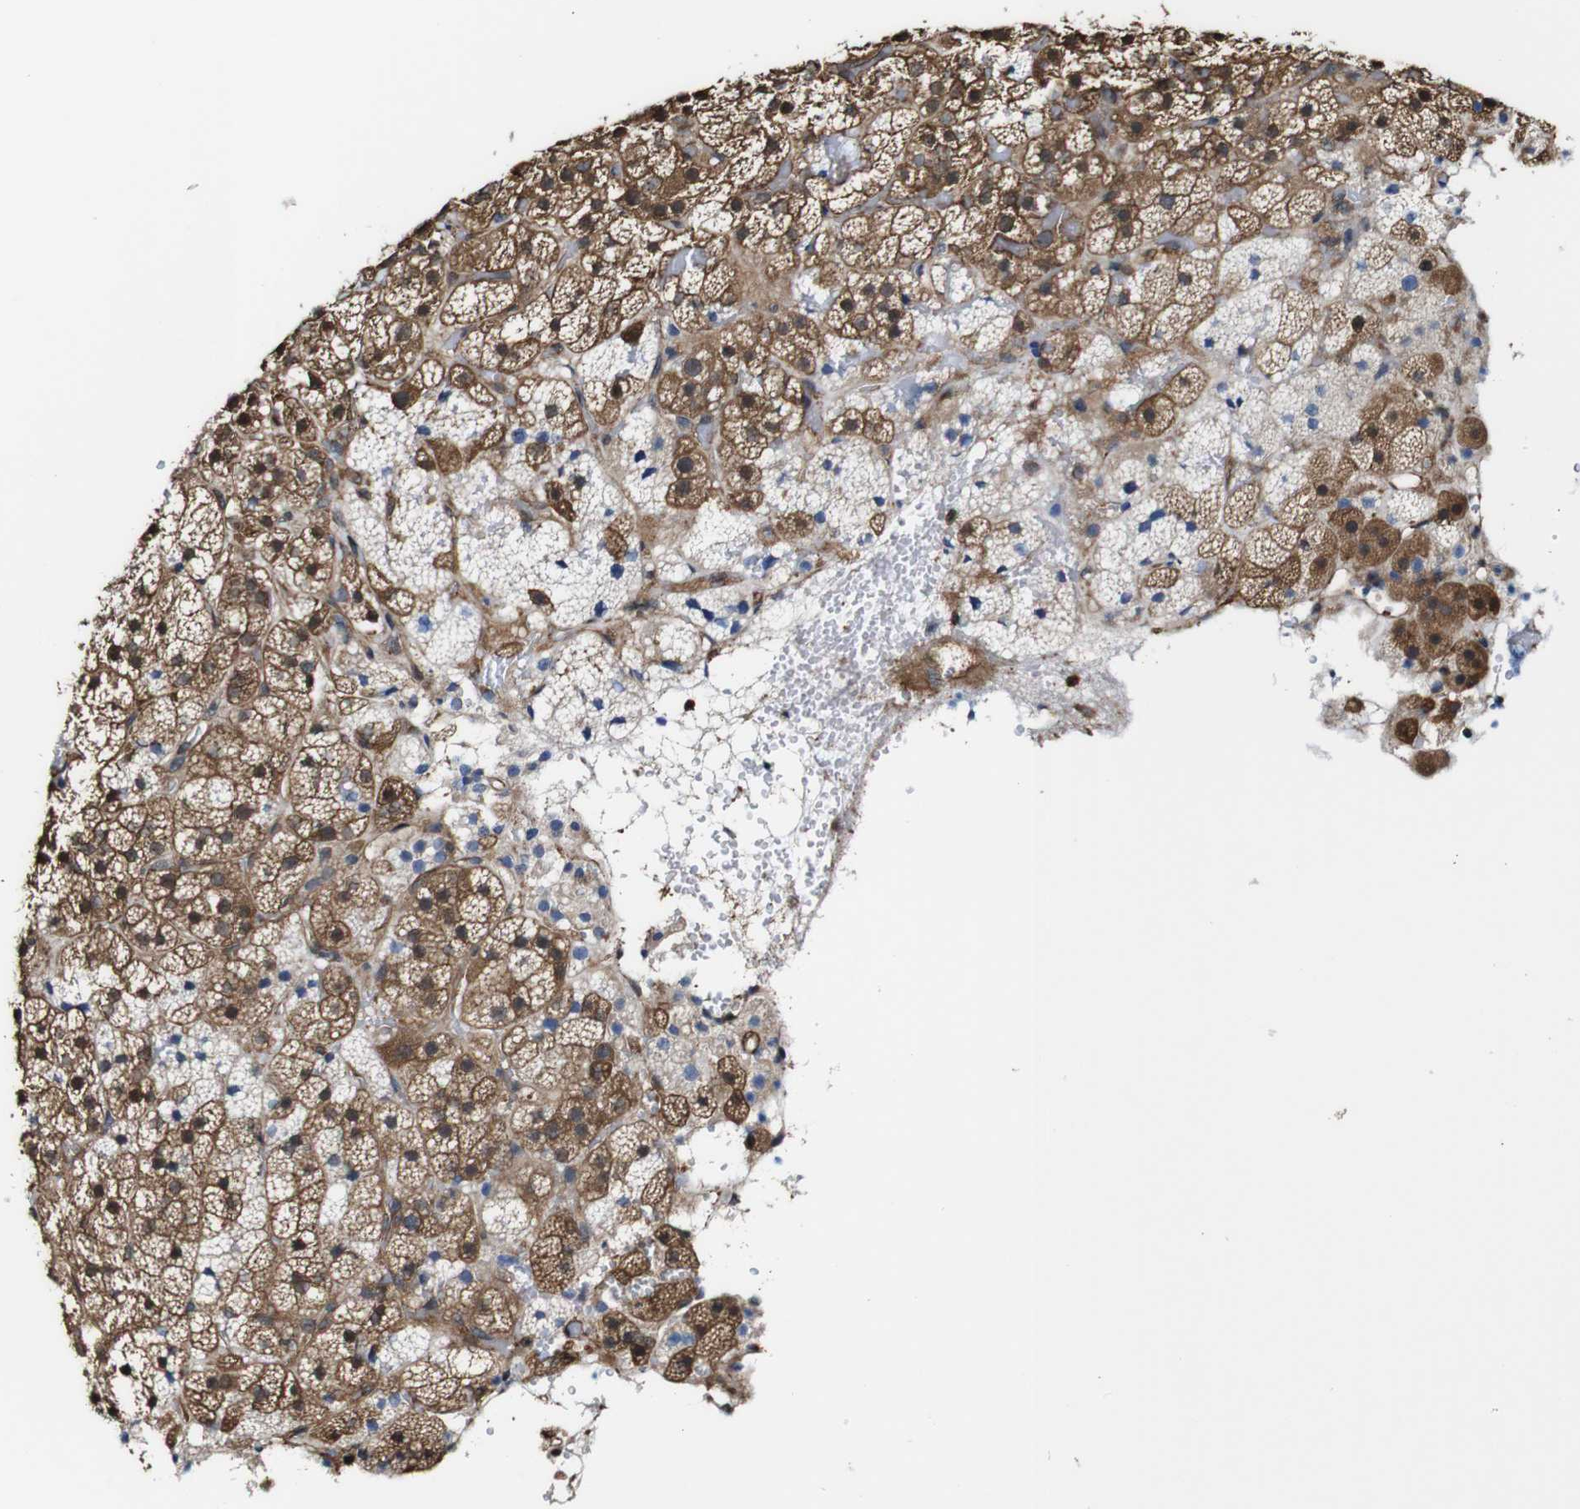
{"staining": {"intensity": "moderate", "quantity": ">75%", "location": "cytoplasmic/membranous"}, "tissue": "adrenal gland", "cell_type": "Glandular cells", "image_type": "normal", "snomed": [{"axis": "morphology", "description": "Normal tissue, NOS"}, {"axis": "topography", "description": "Adrenal gland"}], "caption": "Immunohistochemical staining of benign human adrenal gland exhibits moderate cytoplasmic/membranous protein positivity in about >75% of glandular cells. Ihc stains the protein in brown and the nuclei are stained blue.", "gene": "PTPRR", "patient": {"sex": "female", "age": 59}}